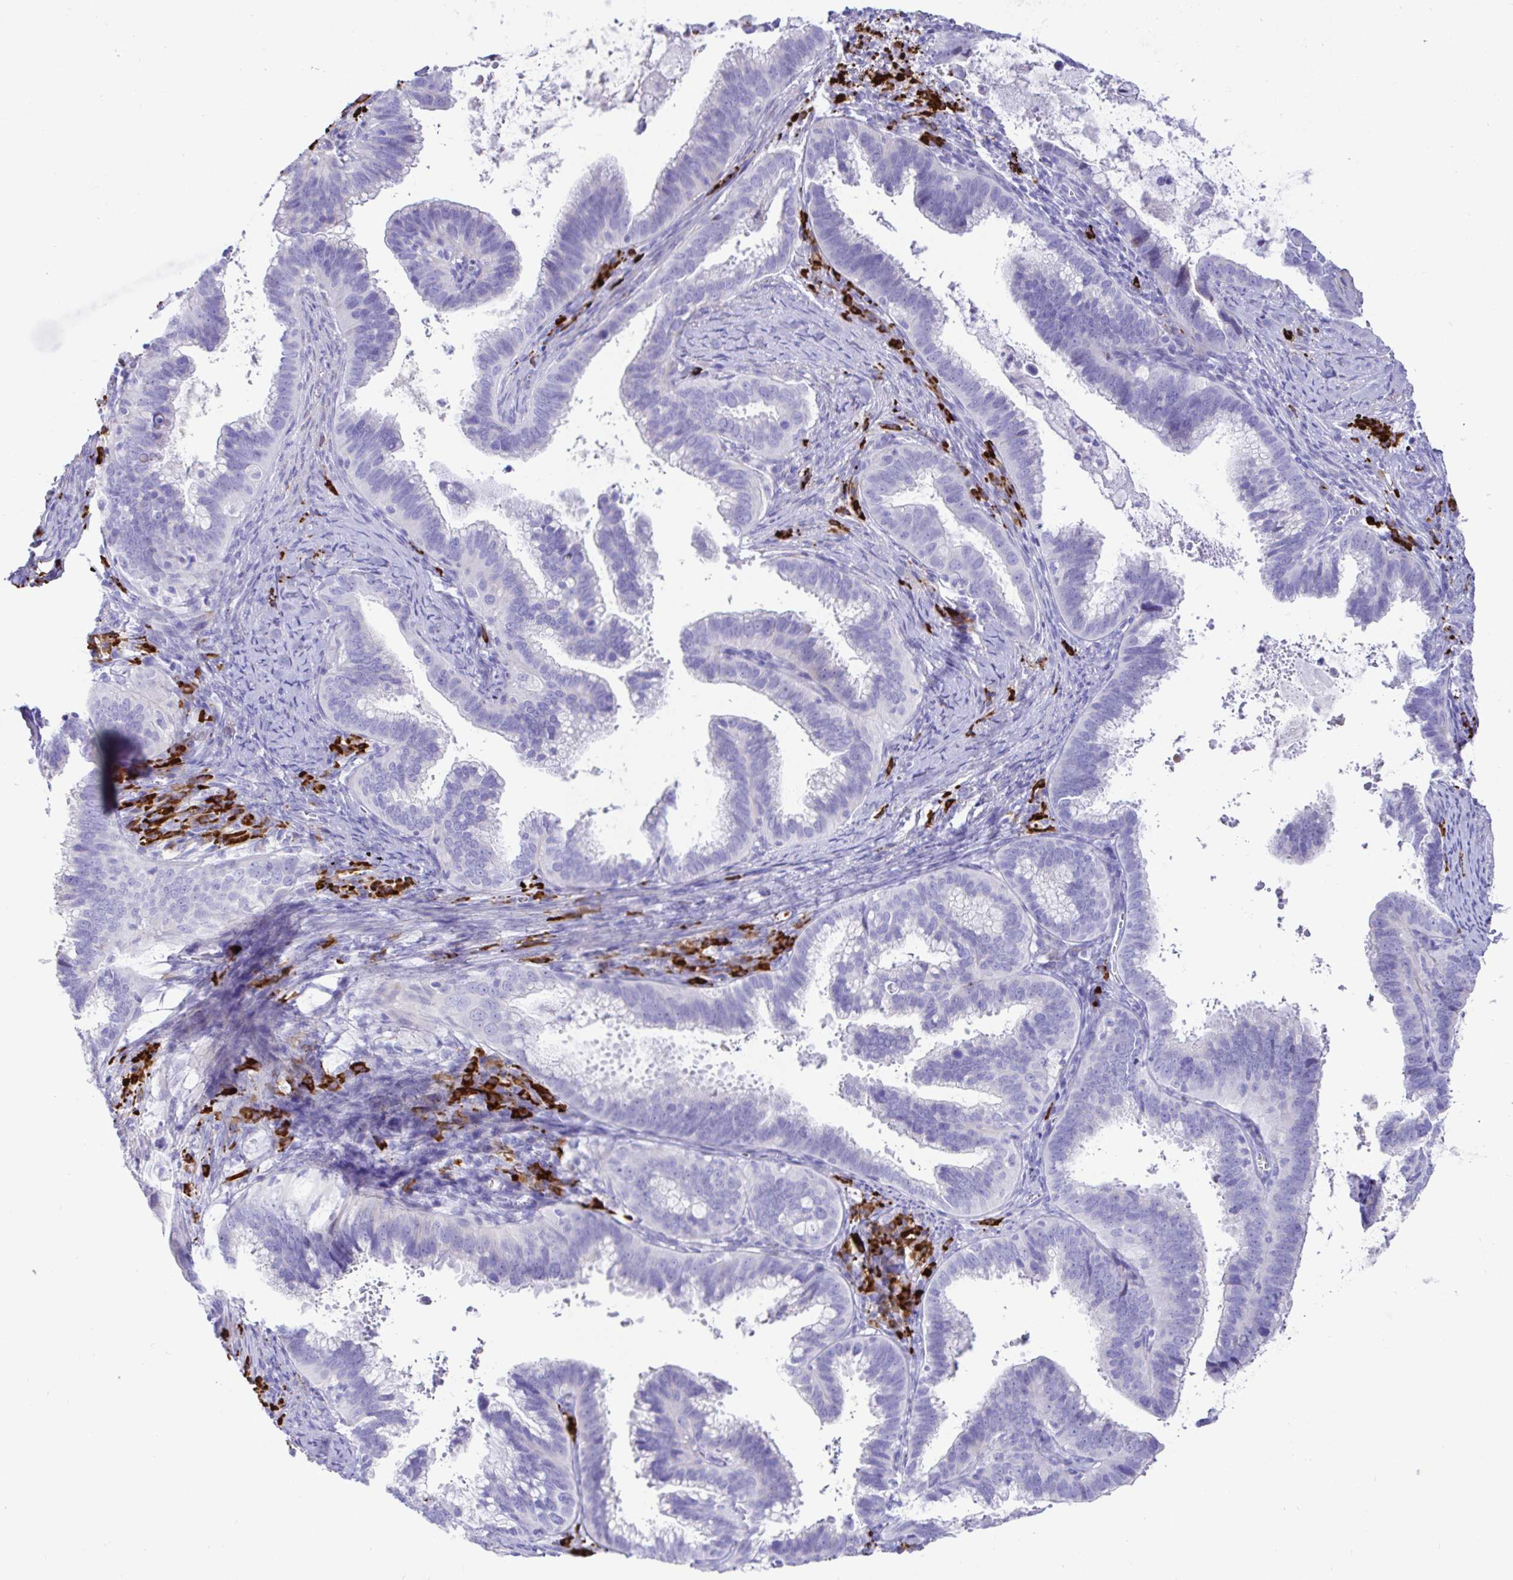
{"staining": {"intensity": "negative", "quantity": "none", "location": "none"}, "tissue": "cervical cancer", "cell_type": "Tumor cells", "image_type": "cancer", "snomed": [{"axis": "morphology", "description": "Adenocarcinoma, NOS"}, {"axis": "topography", "description": "Cervix"}], "caption": "The histopathology image demonstrates no significant staining in tumor cells of adenocarcinoma (cervical).", "gene": "CCDC62", "patient": {"sex": "female", "age": 61}}